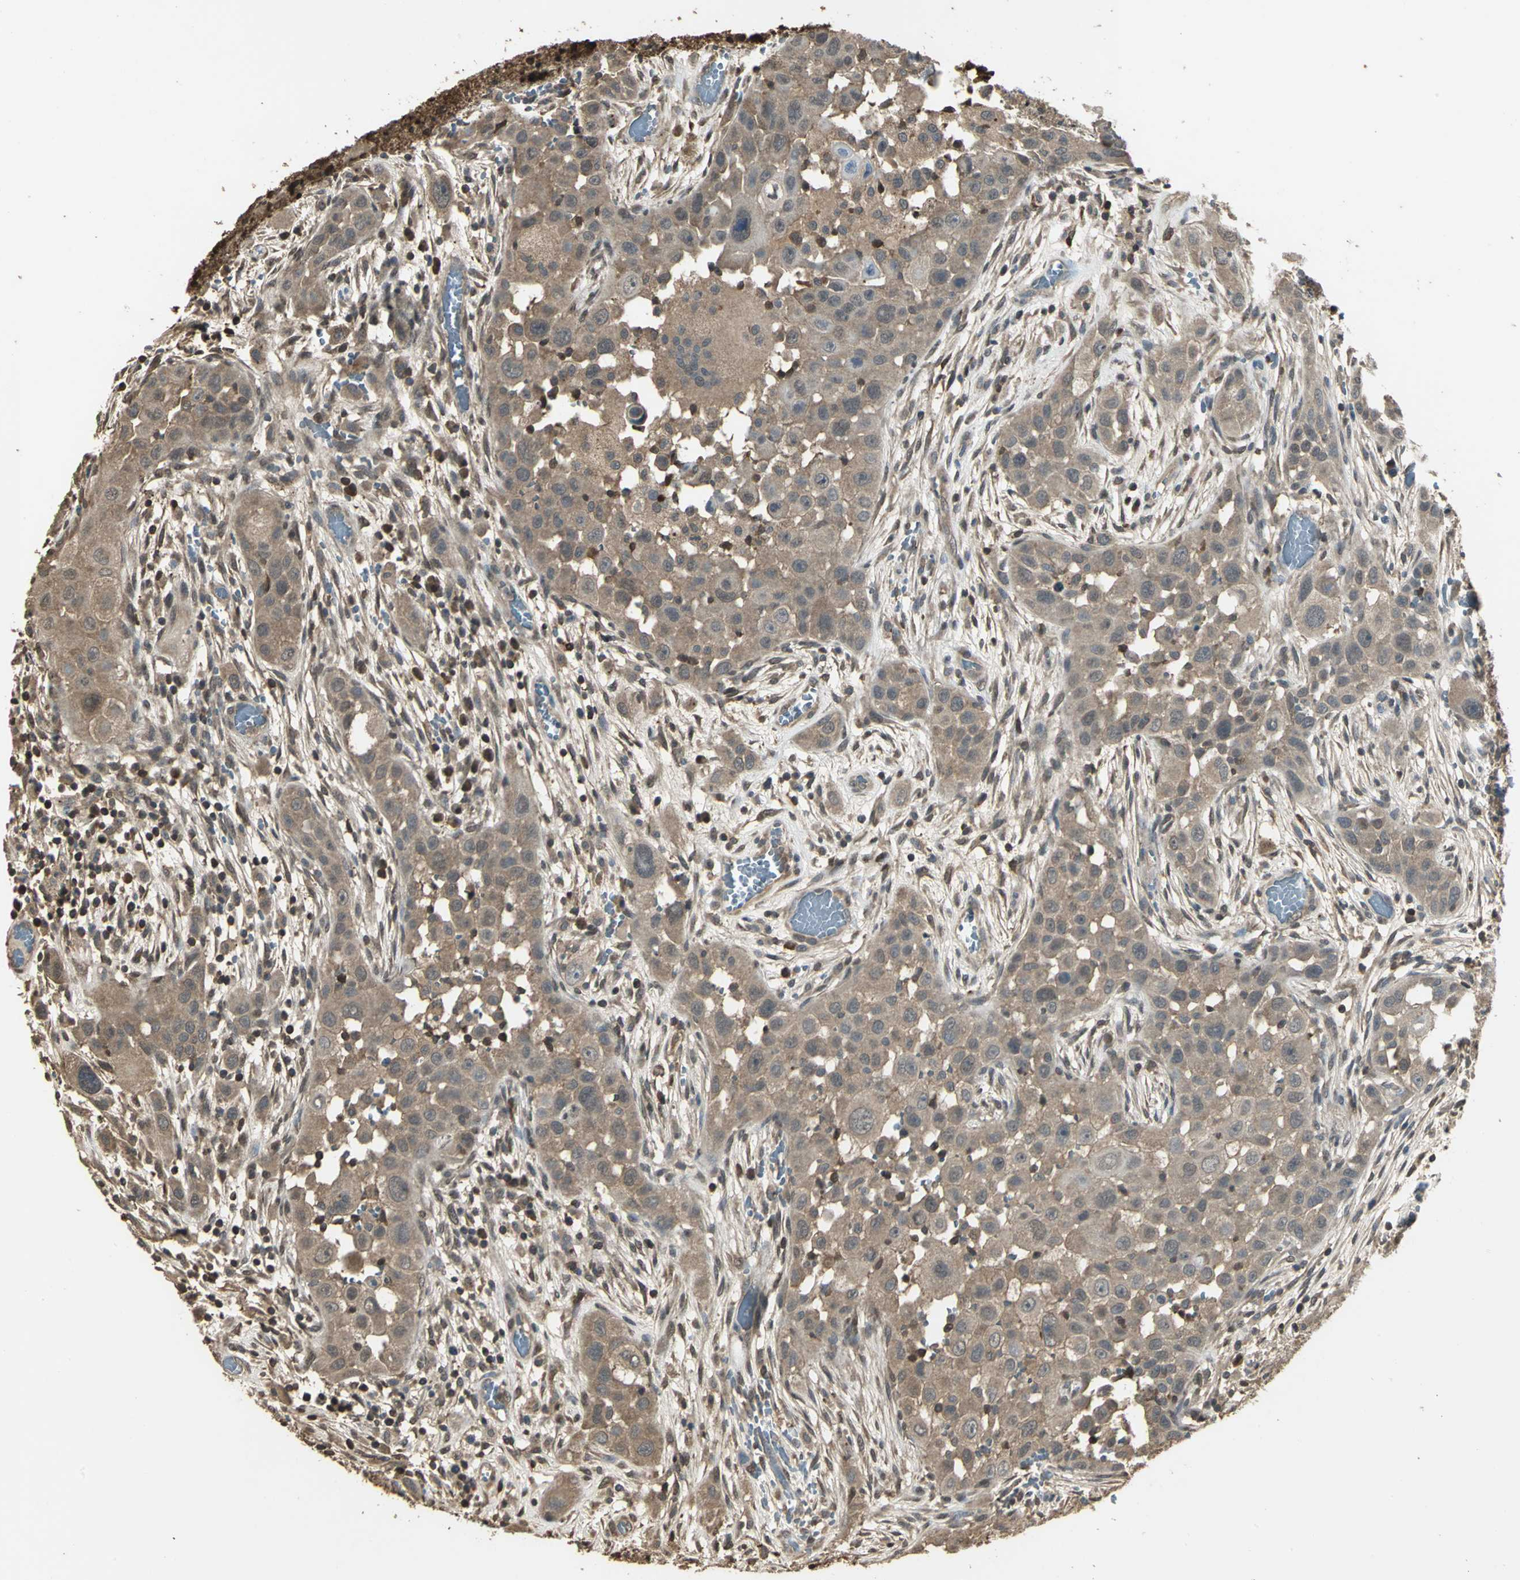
{"staining": {"intensity": "moderate", "quantity": ">75%", "location": "cytoplasmic/membranous"}, "tissue": "head and neck cancer", "cell_type": "Tumor cells", "image_type": "cancer", "snomed": [{"axis": "morphology", "description": "Carcinoma, NOS"}, {"axis": "topography", "description": "Head-Neck"}], "caption": "DAB immunohistochemical staining of human head and neck cancer reveals moderate cytoplasmic/membranous protein positivity in approximately >75% of tumor cells.", "gene": "PARK7", "patient": {"sex": "male", "age": 87}}